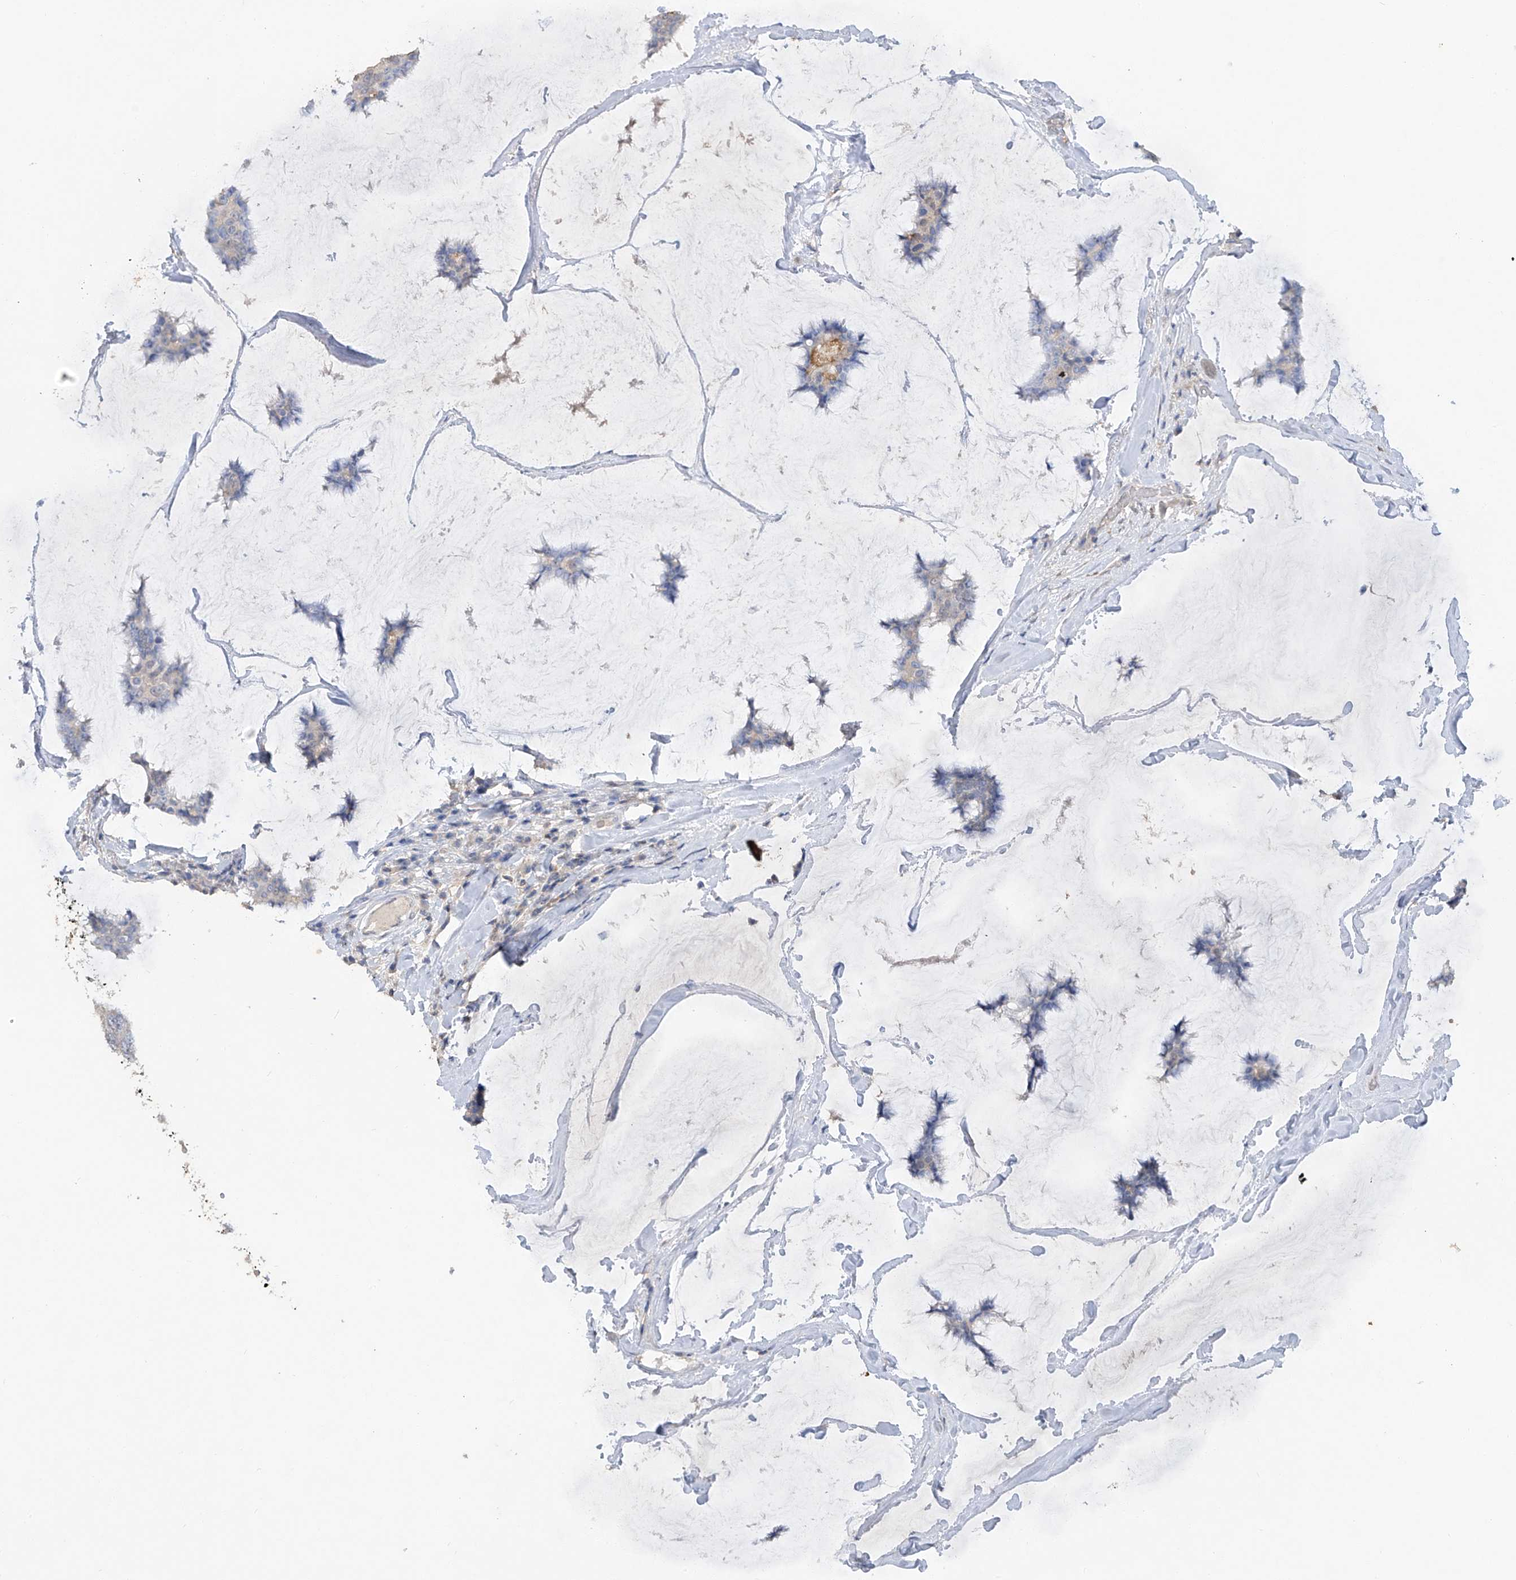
{"staining": {"intensity": "negative", "quantity": "none", "location": "none"}, "tissue": "breast cancer", "cell_type": "Tumor cells", "image_type": "cancer", "snomed": [{"axis": "morphology", "description": "Duct carcinoma"}, {"axis": "topography", "description": "Breast"}], "caption": "Immunohistochemistry photomicrograph of neoplastic tissue: breast cancer (intraductal carcinoma) stained with DAB (3,3'-diaminobenzidine) demonstrates no significant protein expression in tumor cells. The staining was performed using DAB (3,3'-diaminobenzidine) to visualize the protein expression in brown, while the nuclei were stained in blue with hematoxylin (Magnification: 20x).", "gene": "HAS3", "patient": {"sex": "female", "age": 93}}